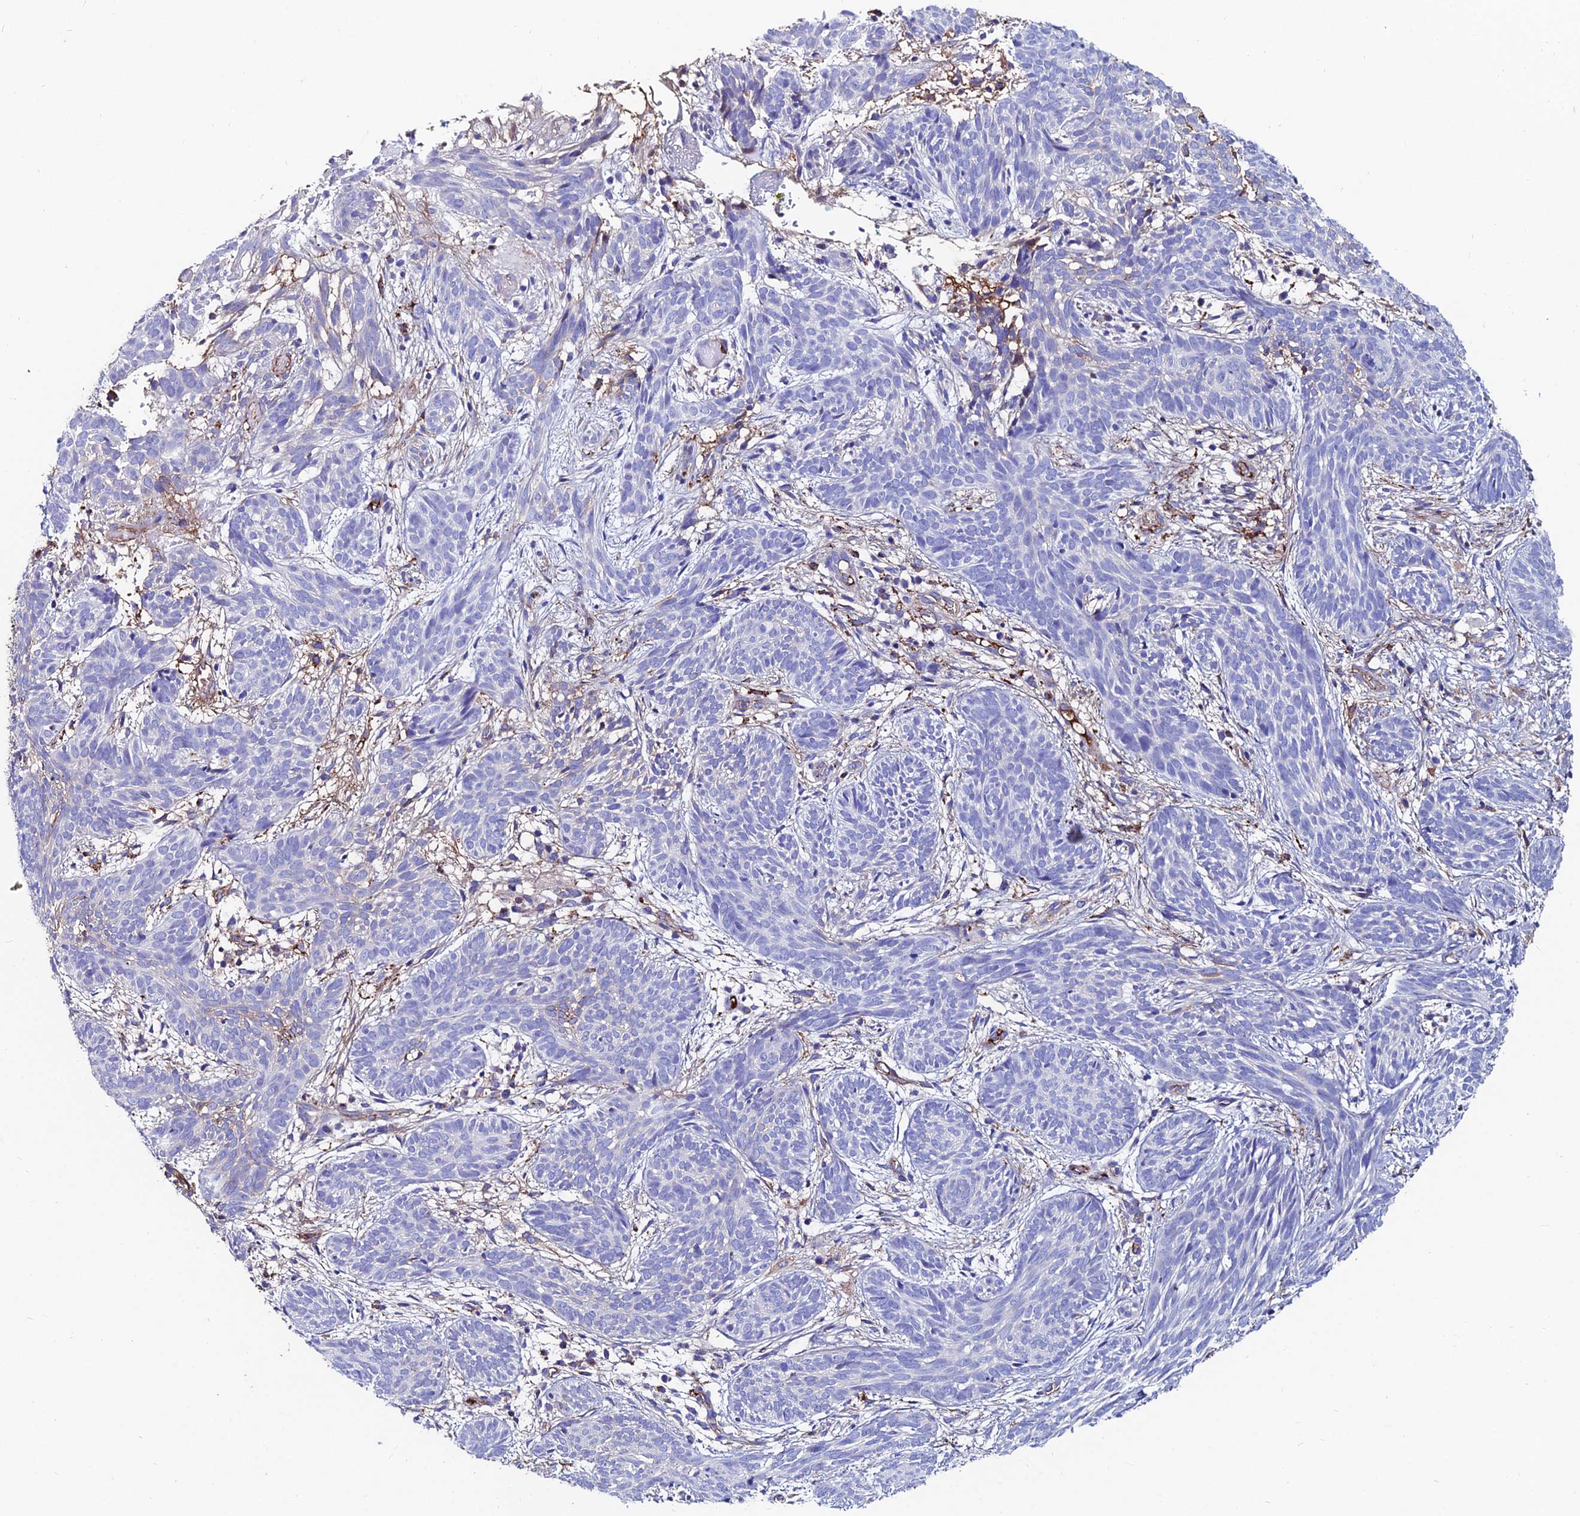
{"staining": {"intensity": "negative", "quantity": "none", "location": "none"}, "tissue": "skin cancer", "cell_type": "Tumor cells", "image_type": "cancer", "snomed": [{"axis": "morphology", "description": "Basal cell carcinoma"}, {"axis": "topography", "description": "Skin"}], "caption": "Skin cancer stained for a protein using immunohistochemistry (IHC) exhibits no positivity tumor cells.", "gene": "SLC25A16", "patient": {"sex": "female", "age": 81}}